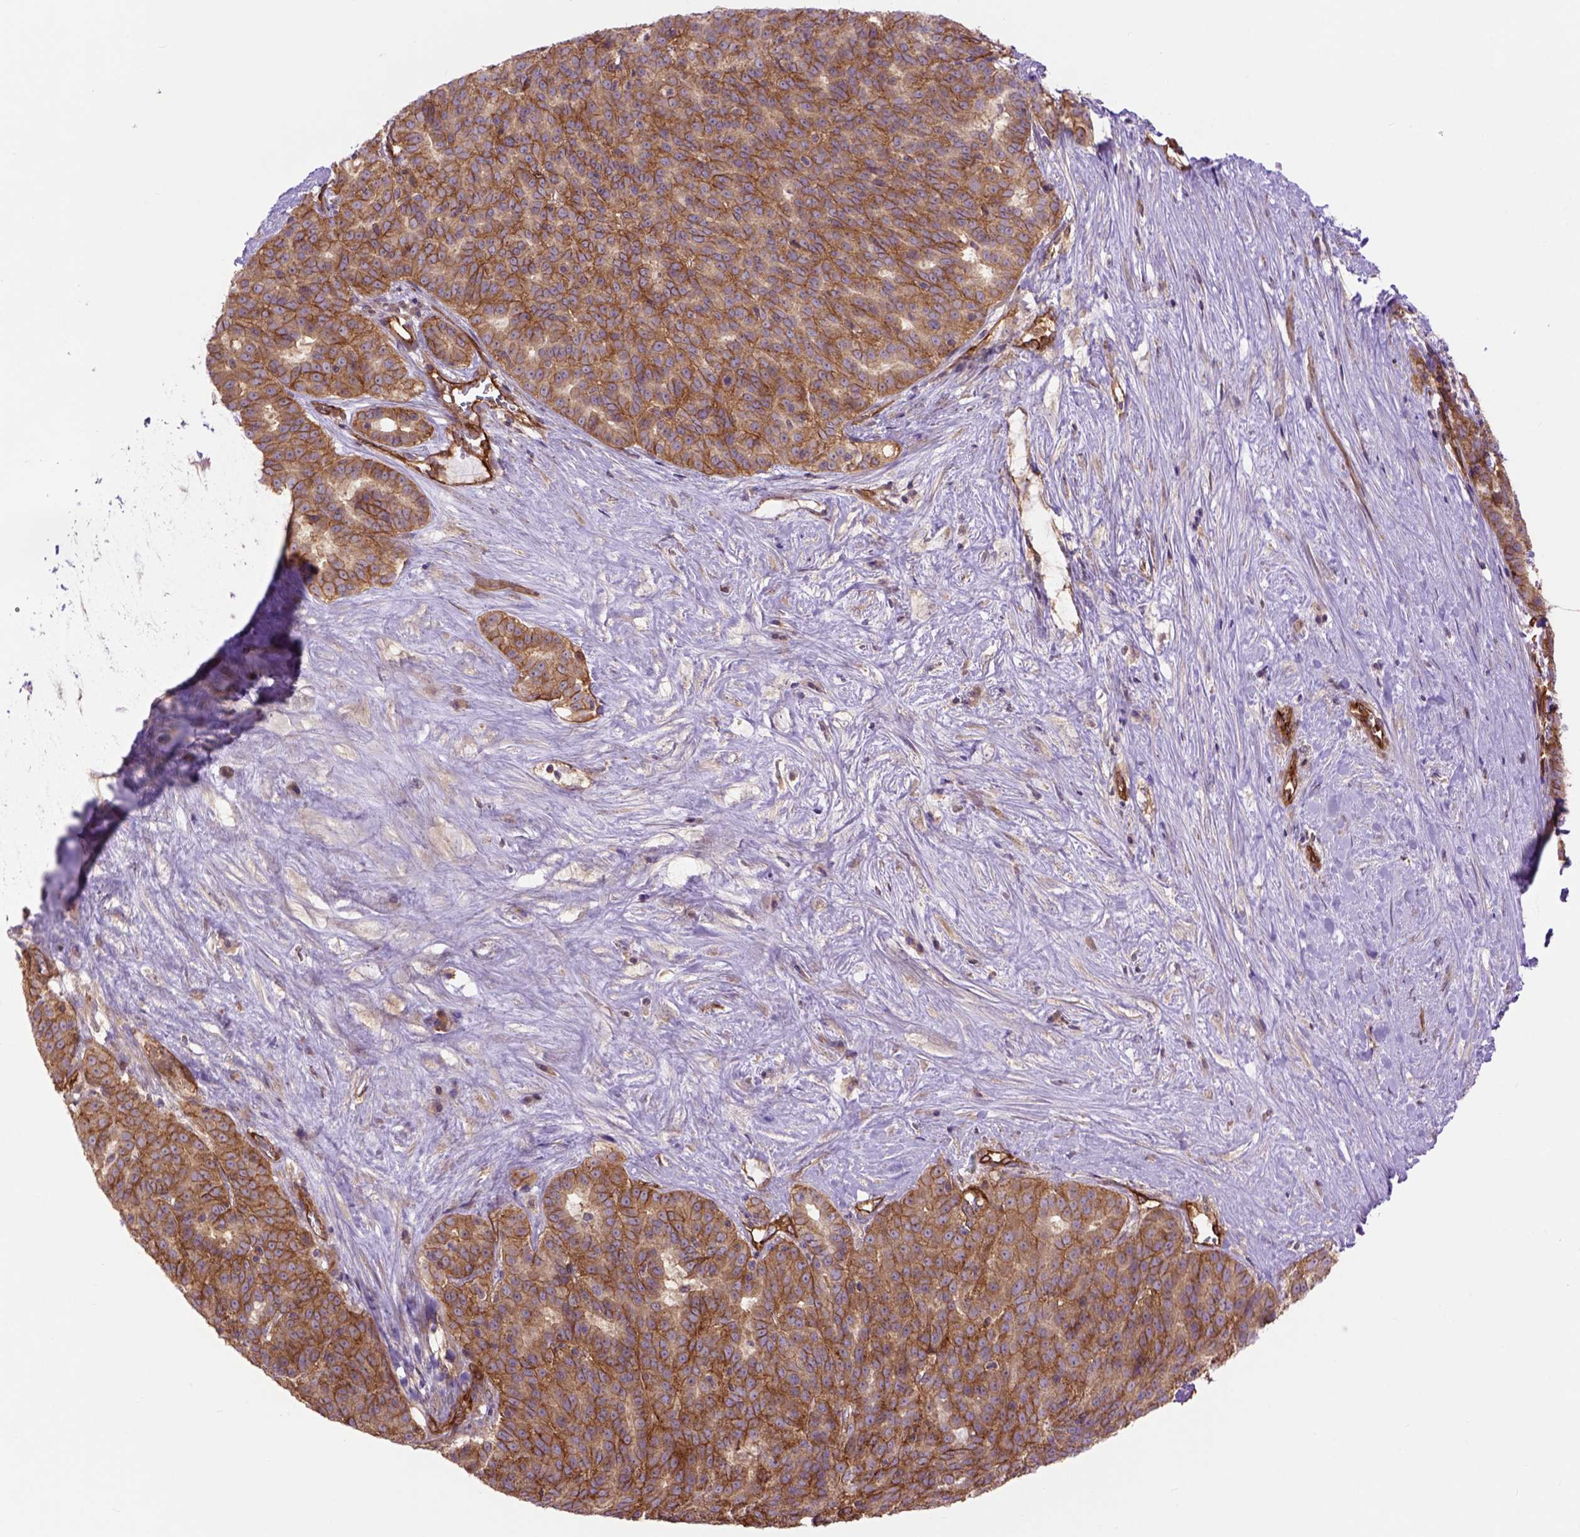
{"staining": {"intensity": "moderate", "quantity": ">75%", "location": "cytoplasmic/membranous"}, "tissue": "liver cancer", "cell_type": "Tumor cells", "image_type": "cancer", "snomed": [{"axis": "morphology", "description": "Cholangiocarcinoma"}, {"axis": "topography", "description": "Liver"}], "caption": "Liver cholangiocarcinoma was stained to show a protein in brown. There is medium levels of moderate cytoplasmic/membranous staining in approximately >75% of tumor cells.", "gene": "CASKIN2", "patient": {"sex": "female", "age": 47}}